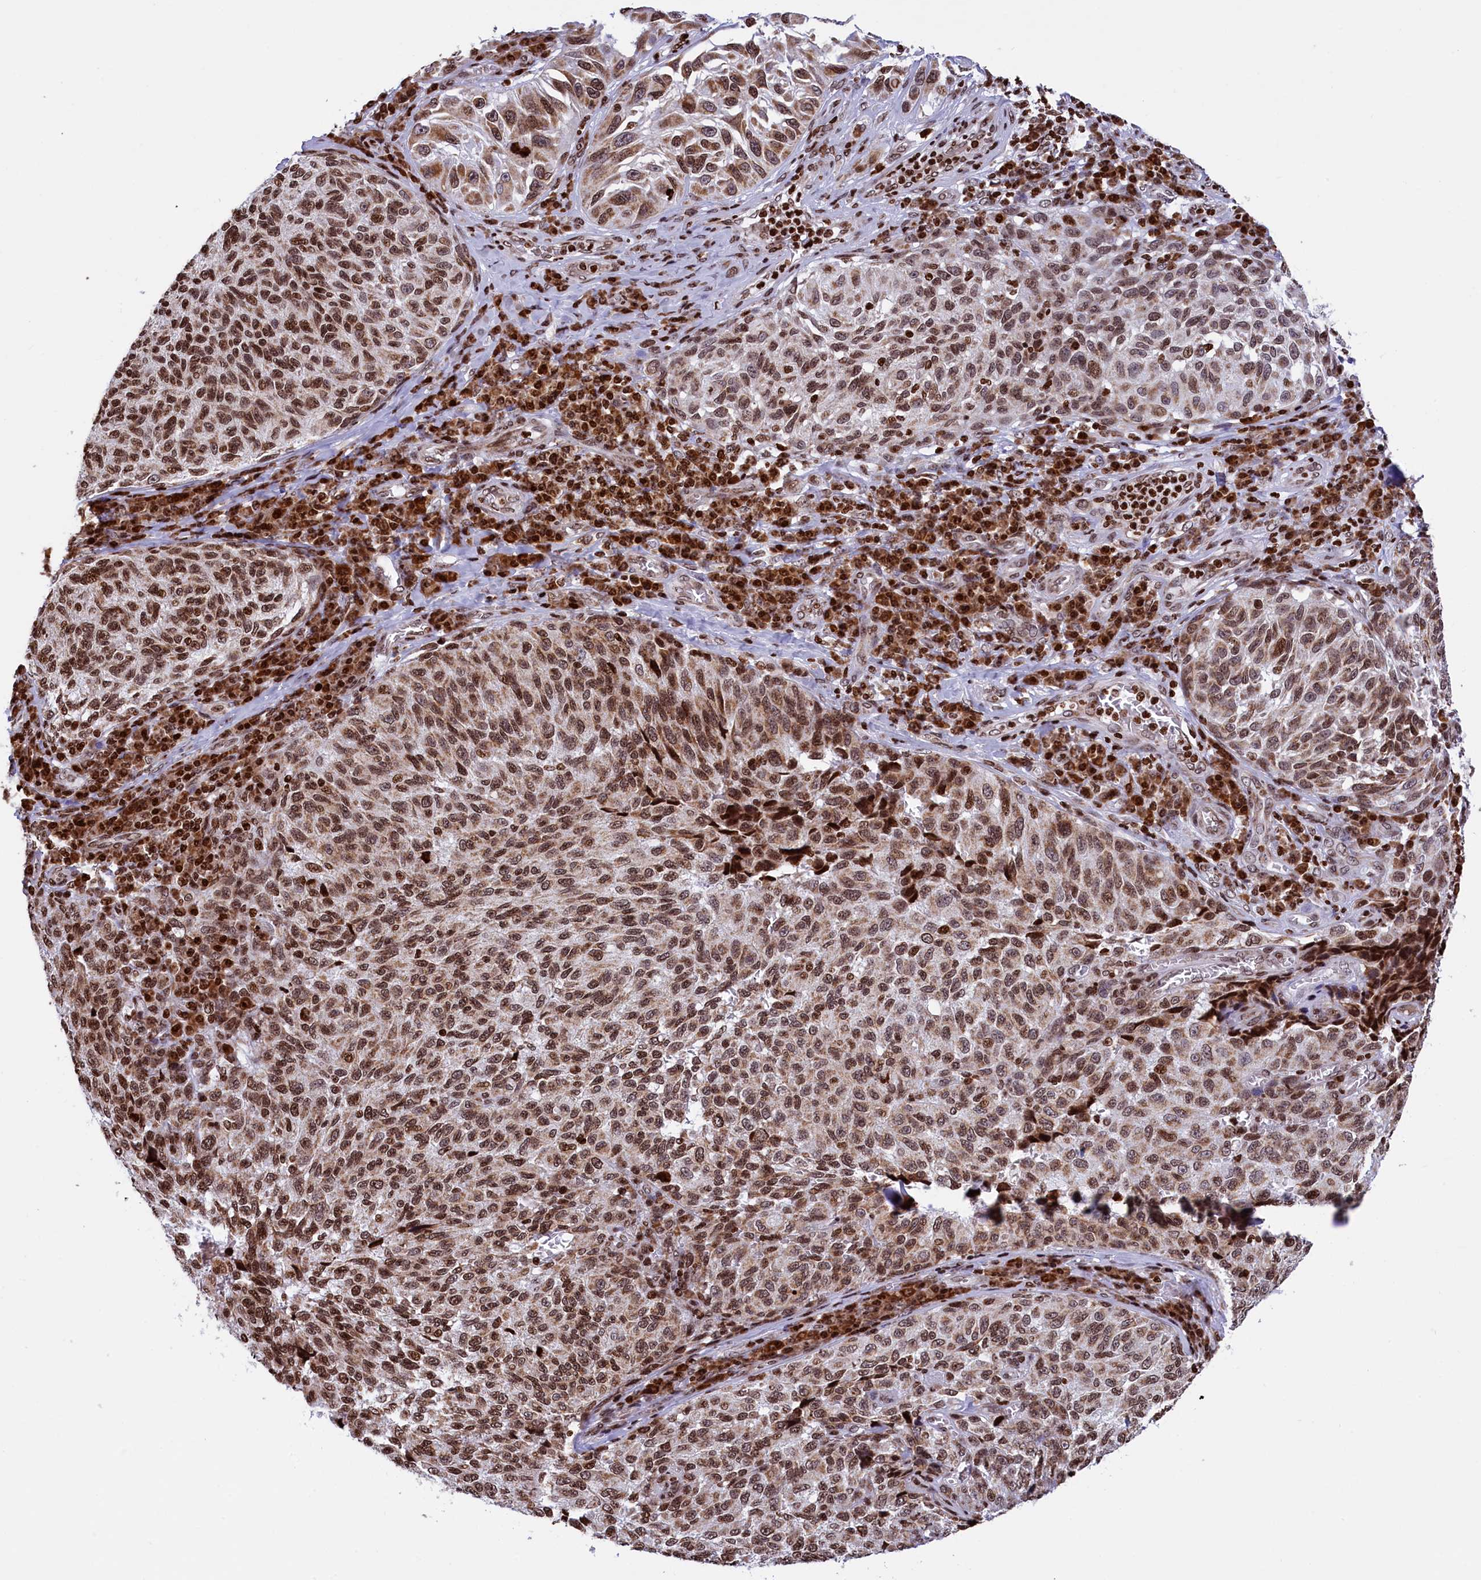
{"staining": {"intensity": "moderate", "quantity": ">75%", "location": "nuclear"}, "tissue": "melanoma", "cell_type": "Tumor cells", "image_type": "cancer", "snomed": [{"axis": "morphology", "description": "Malignant melanoma, NOS"}, {"axis": "topography", "description": "Skin"}], "caption": "Protein expression analysis of melanoma exhibits moderate nuclear staining in about >75% of tumor cells.", "gene": "TIMM29", "patient": {"sex": "female", "age": 73}}